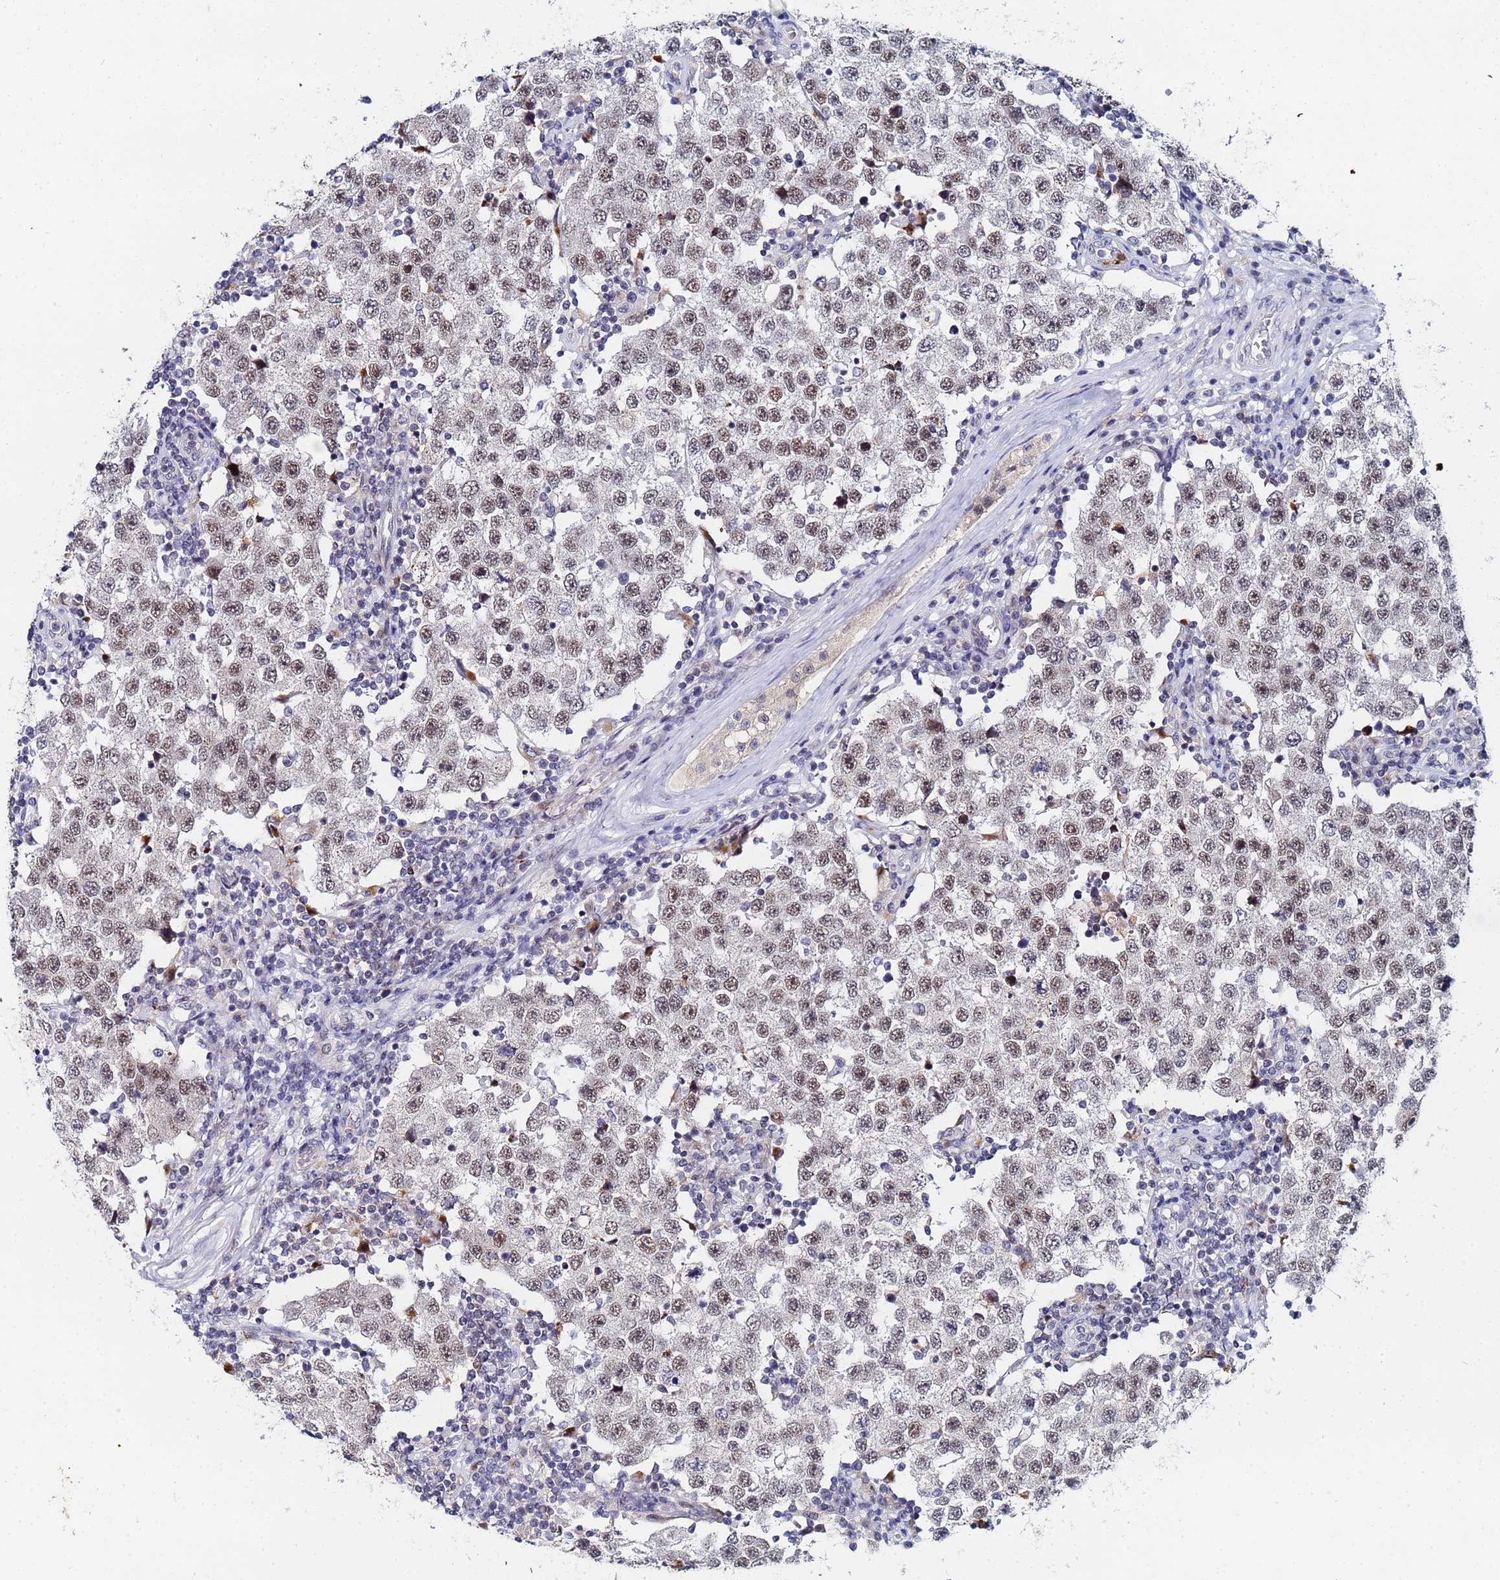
{"staining": {"intensity": "weak", "quantity": ">75%", "location": "nuclear"}, "tissue": "testis cancer", "cell_type": "Tumor cells", "image_type": "cancer", "snomed": [{"axis": "morphology", "description": "Seminoma, NOS"}, {"axis": "topography", "description": "Testis"}], "caption": "Immunohistochemical staining of human testis cancer reveals low levels of weak nuclear positivity in approximately >75% of tumor cells. (Brightfield microscopy of DAB IHC at high magnification).", "gene": "MTCL1", "patient": {"sex": "male", "age": 34}}